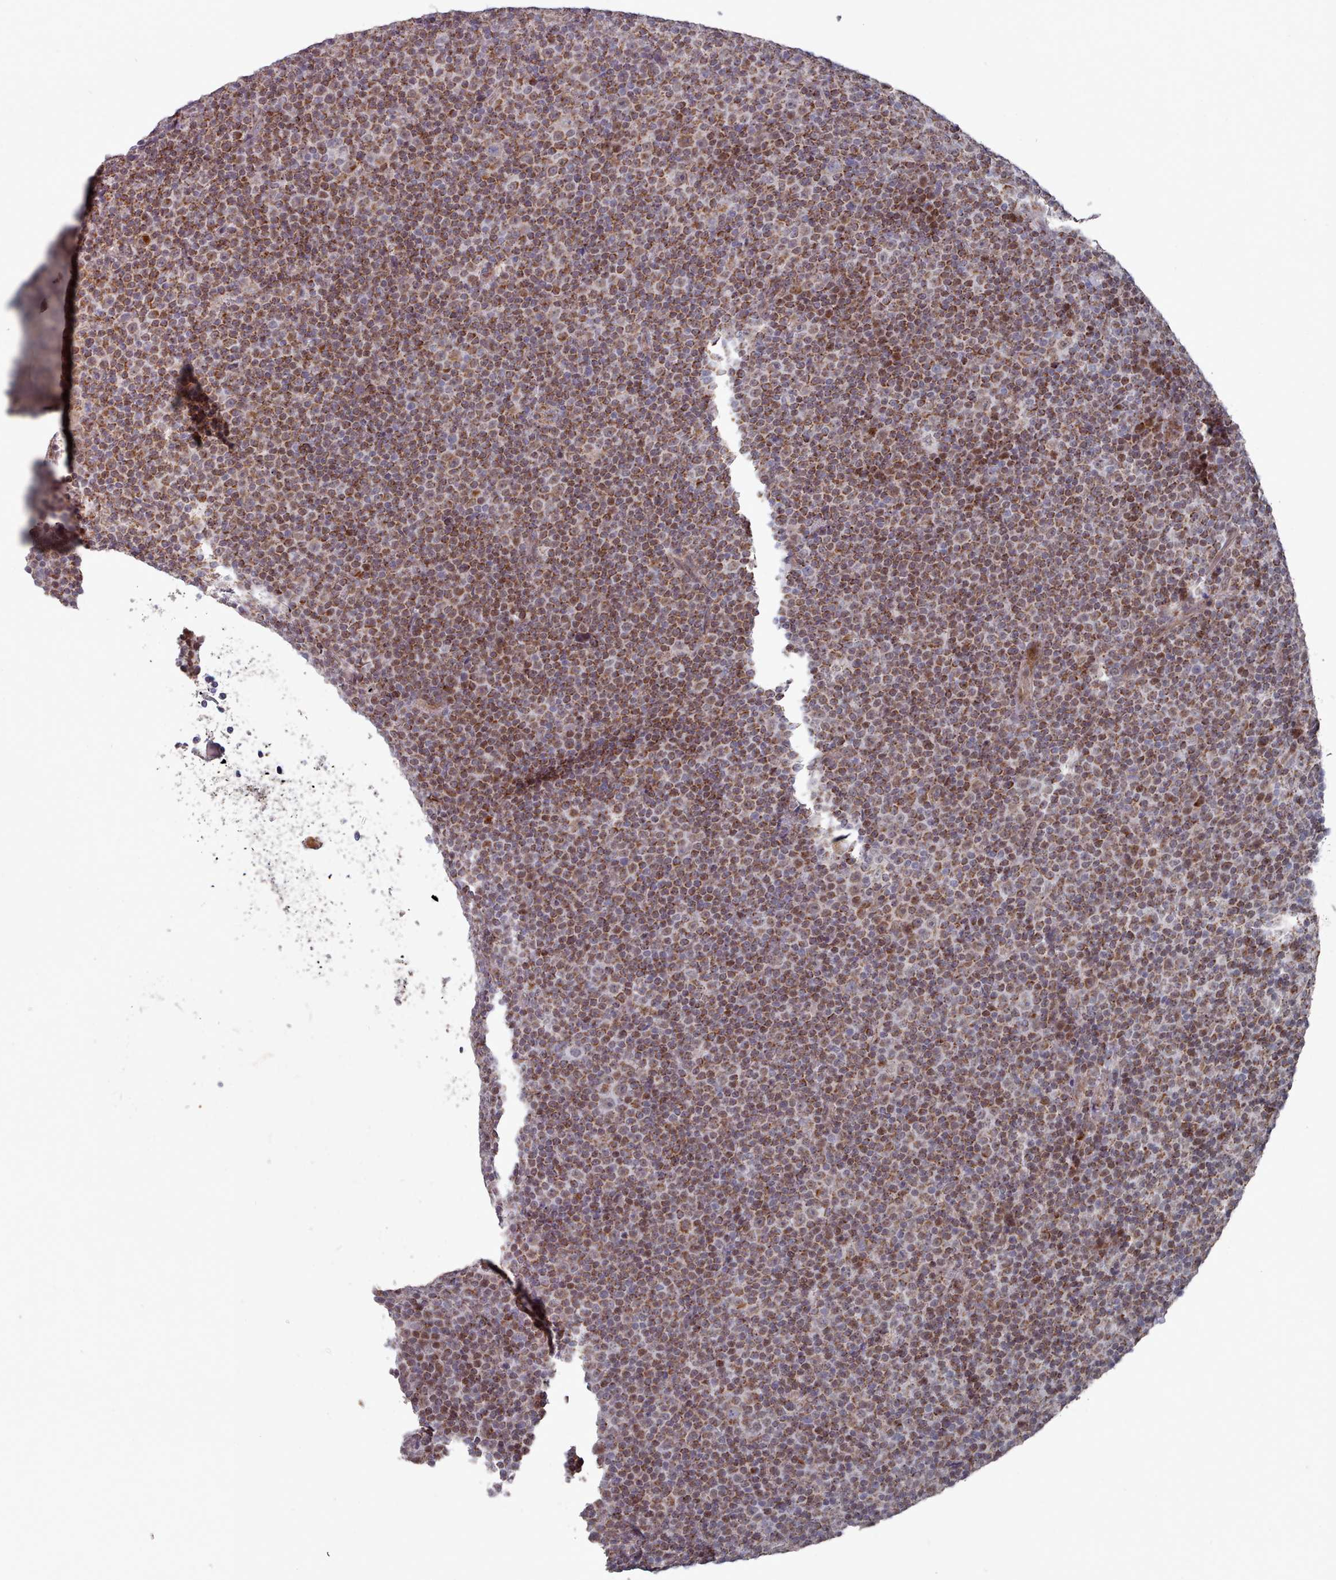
{"staining": {"intensity": "moderate", "quantity": "25%-75%", "location": "cytoplasmic/membranous,nuclear"}, "tissue": "lymphoma", "cell_type": "Tumor cells", "image_type": "cancer", "snomed": [{"axis": "morphology", "description": "Malignant lymphoma, non-Hodgkin's type, Low grade"}, {"axis": "topography", "description": "Lymph node"}], "caption": "Immunohistochemical staining of human low-grade malignant lymphoma, non-Hodgkin's type shows medium levels of moderate cytoplasmic/membranous and nuclear protein expression in approximately 25%-75% of tumor cells.", "gene": "TRARG1", "patient": {"sex": "female", "age": 67}}